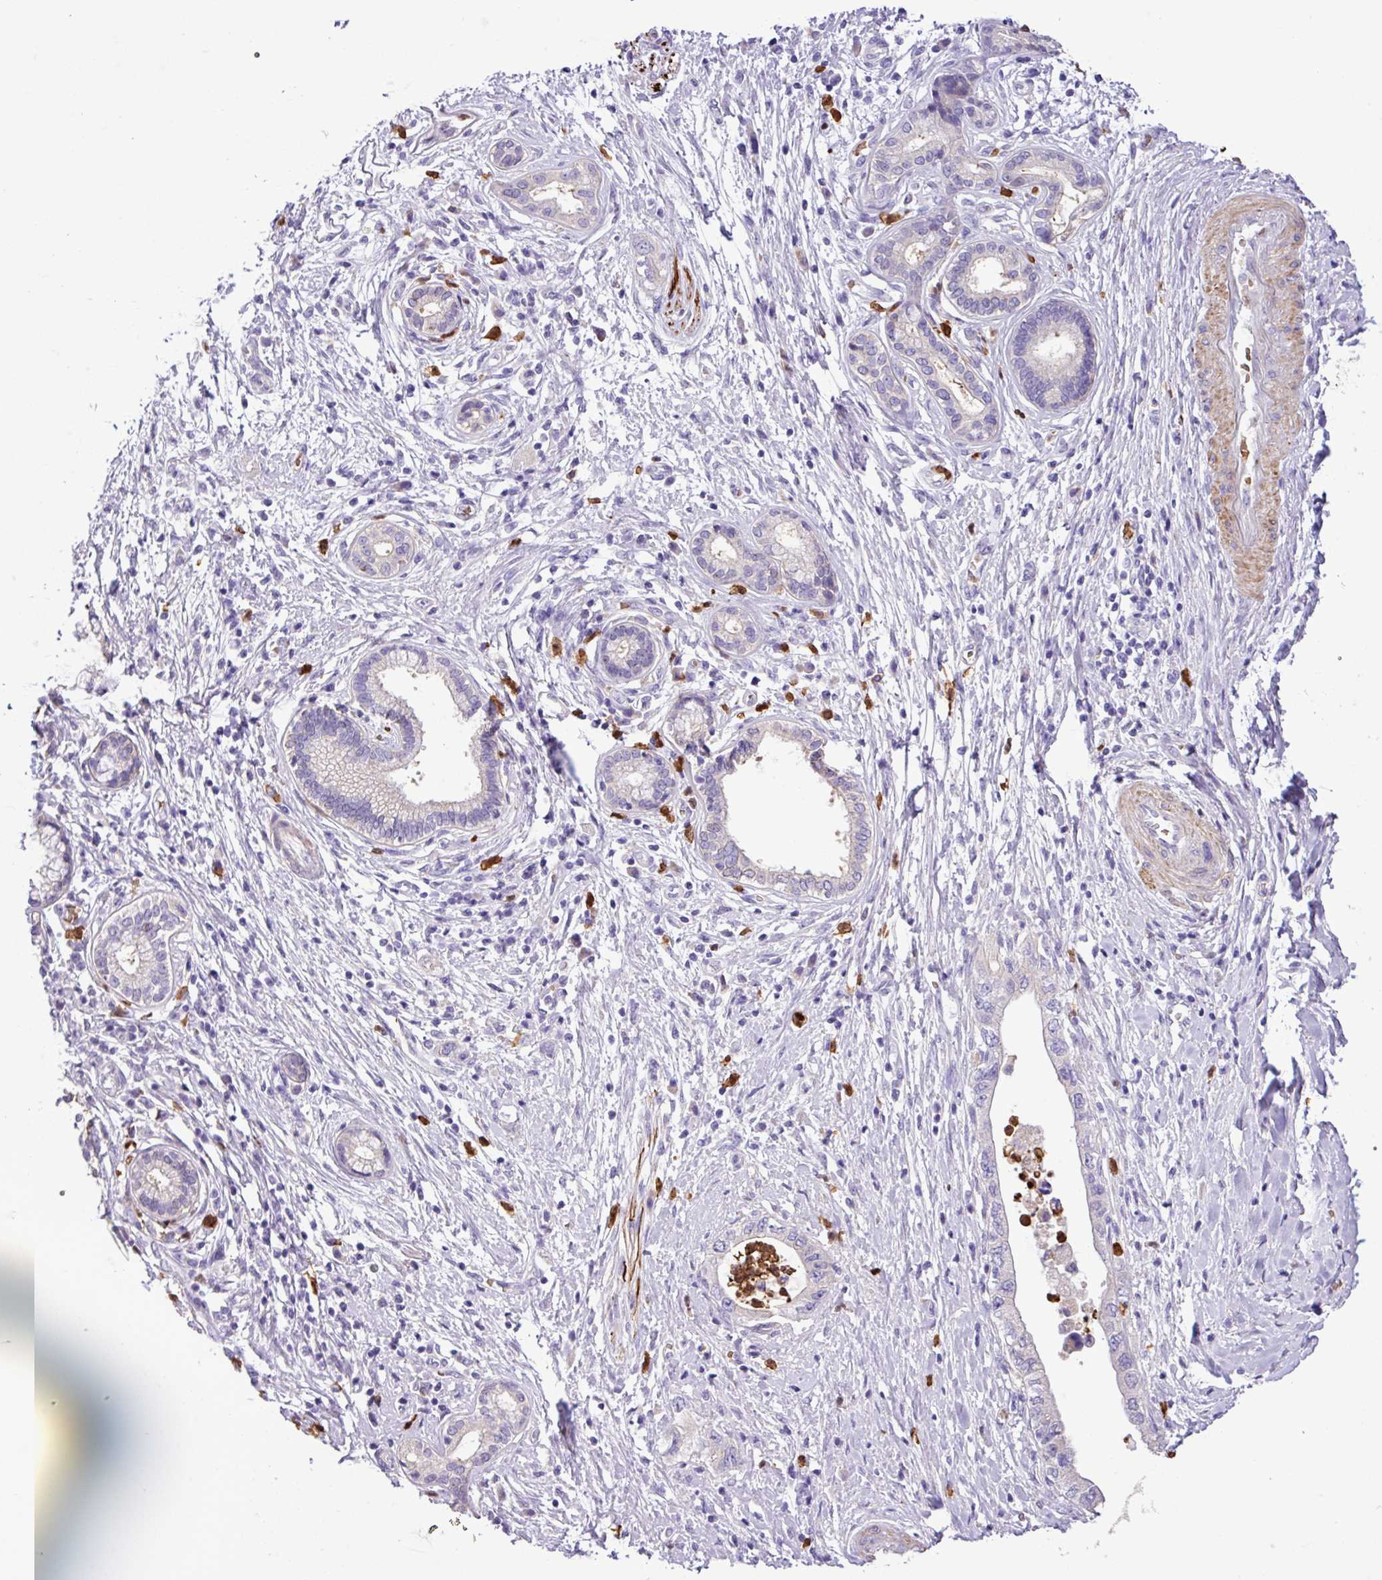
{"staining": {"intensity": "negative", "quantity": "none", "location": "none"}, "tissue": "pancreatic cancer", "cell_type": "Tumor cells", "image_type": "cancer", "snomed": [{"axis": "morphology", "description": "Adenocarcinoma, NOS"}, {"axis": "topography", "description": "Pancreas"}], "caption": "A photomicrograph of human pancreatic cancer (adenocarcinoma) is negative for staining in tumor cells.", "gene": "MGAT4B", "patient": {"sex": "female", "age": 73}}